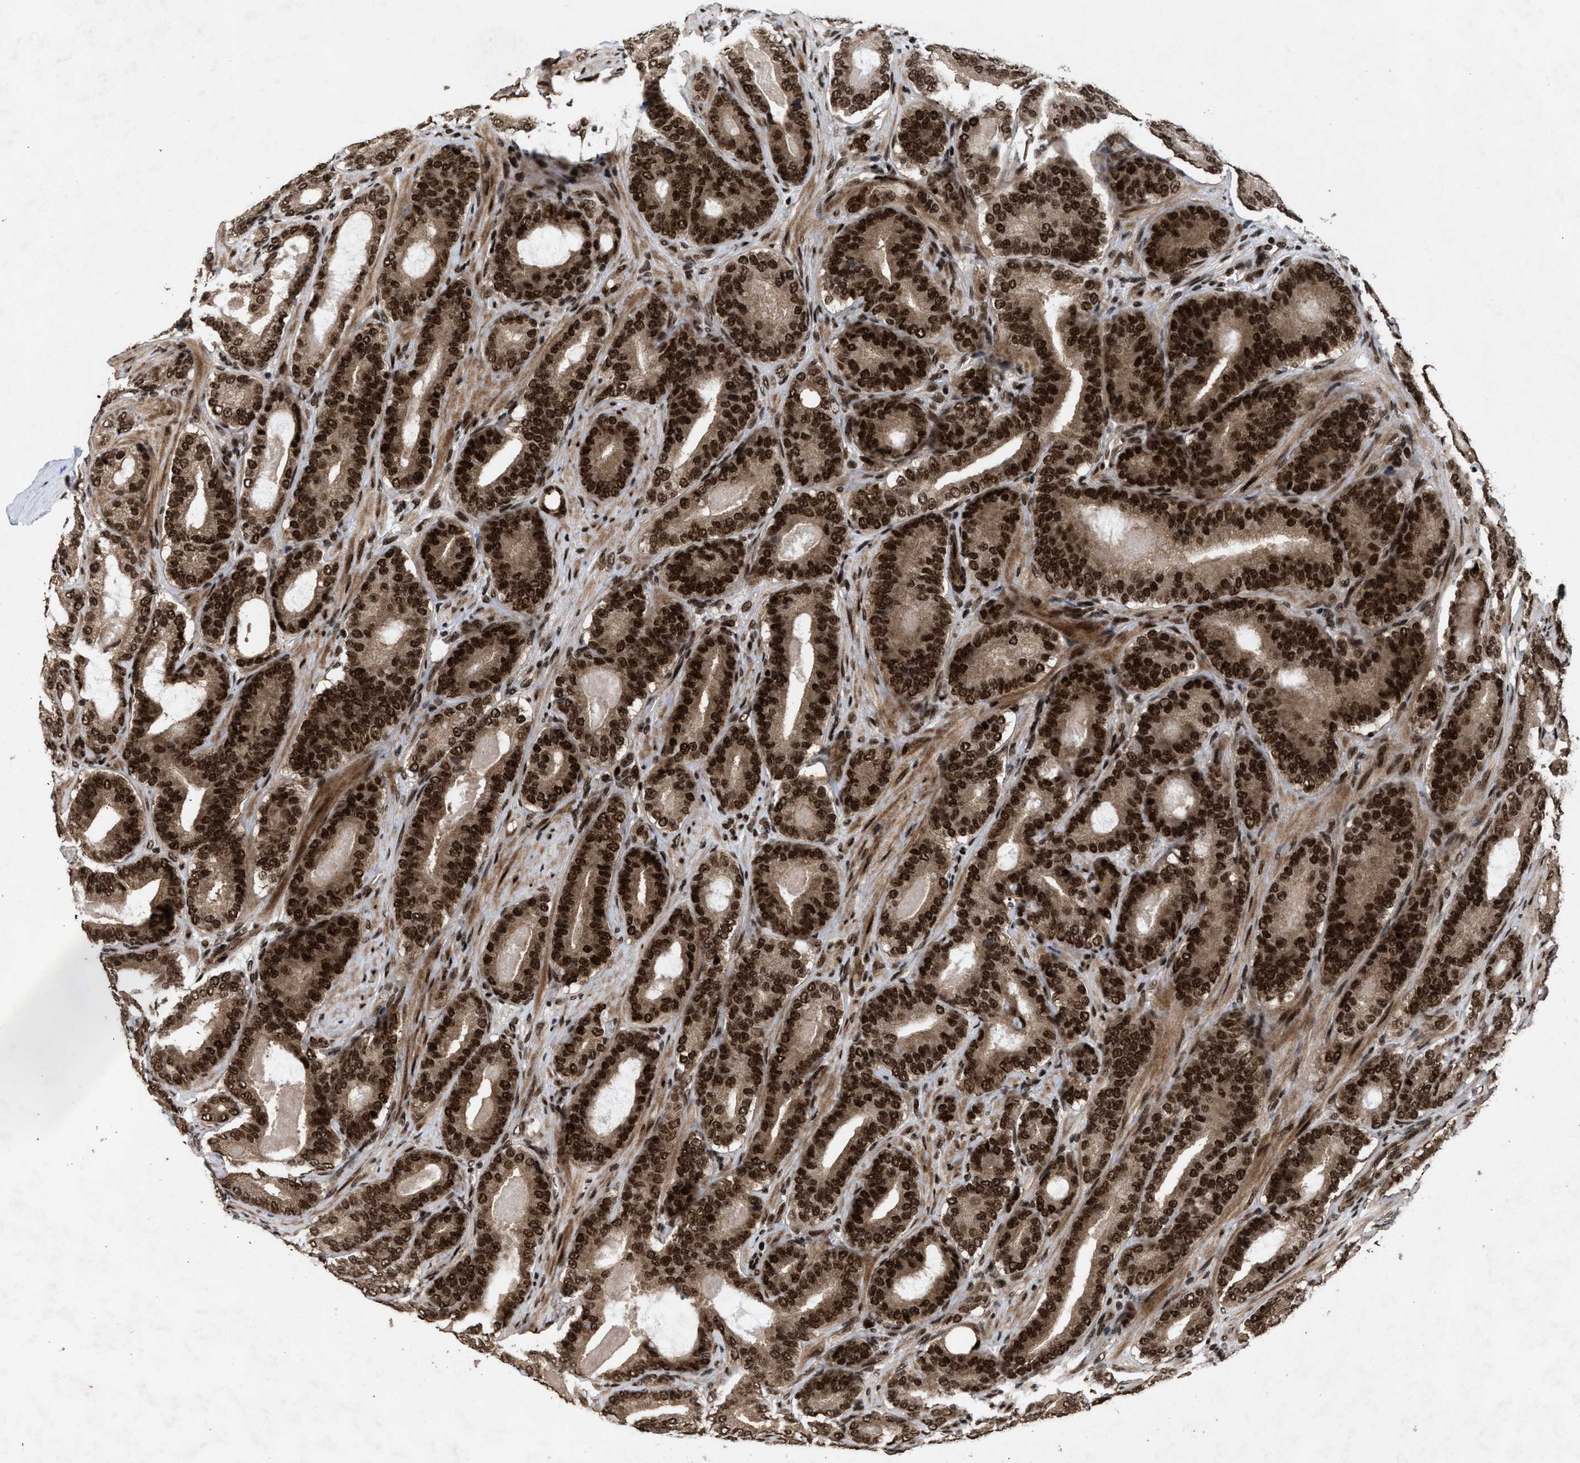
{"staining": {"intensity": "strong", "quantity": ">75%", "location": "cytoplasmic/membranous,nuclear"}, "tissue": "prostate cancer", "cell_type": "Tumor cells", "image_type": "cancer", "snomed": [{"axis": "morphology", "description": "Adenocarcinoma, High grade"}, {"axis": "topography", "description": "Prostate"}], "caption": "Protein staining of prostate adenocarcinoma (high-grade) tissue shows strong cytoplasmic/membranous and nuclear positivity in approximately >75% of tumor cells. (DAB (3,3'-diaminobenzidine) = brown stain, brightfield microscopy at high magnification).", "gene": "WIZ", "patient": {"sex": "male", "age": 60}}